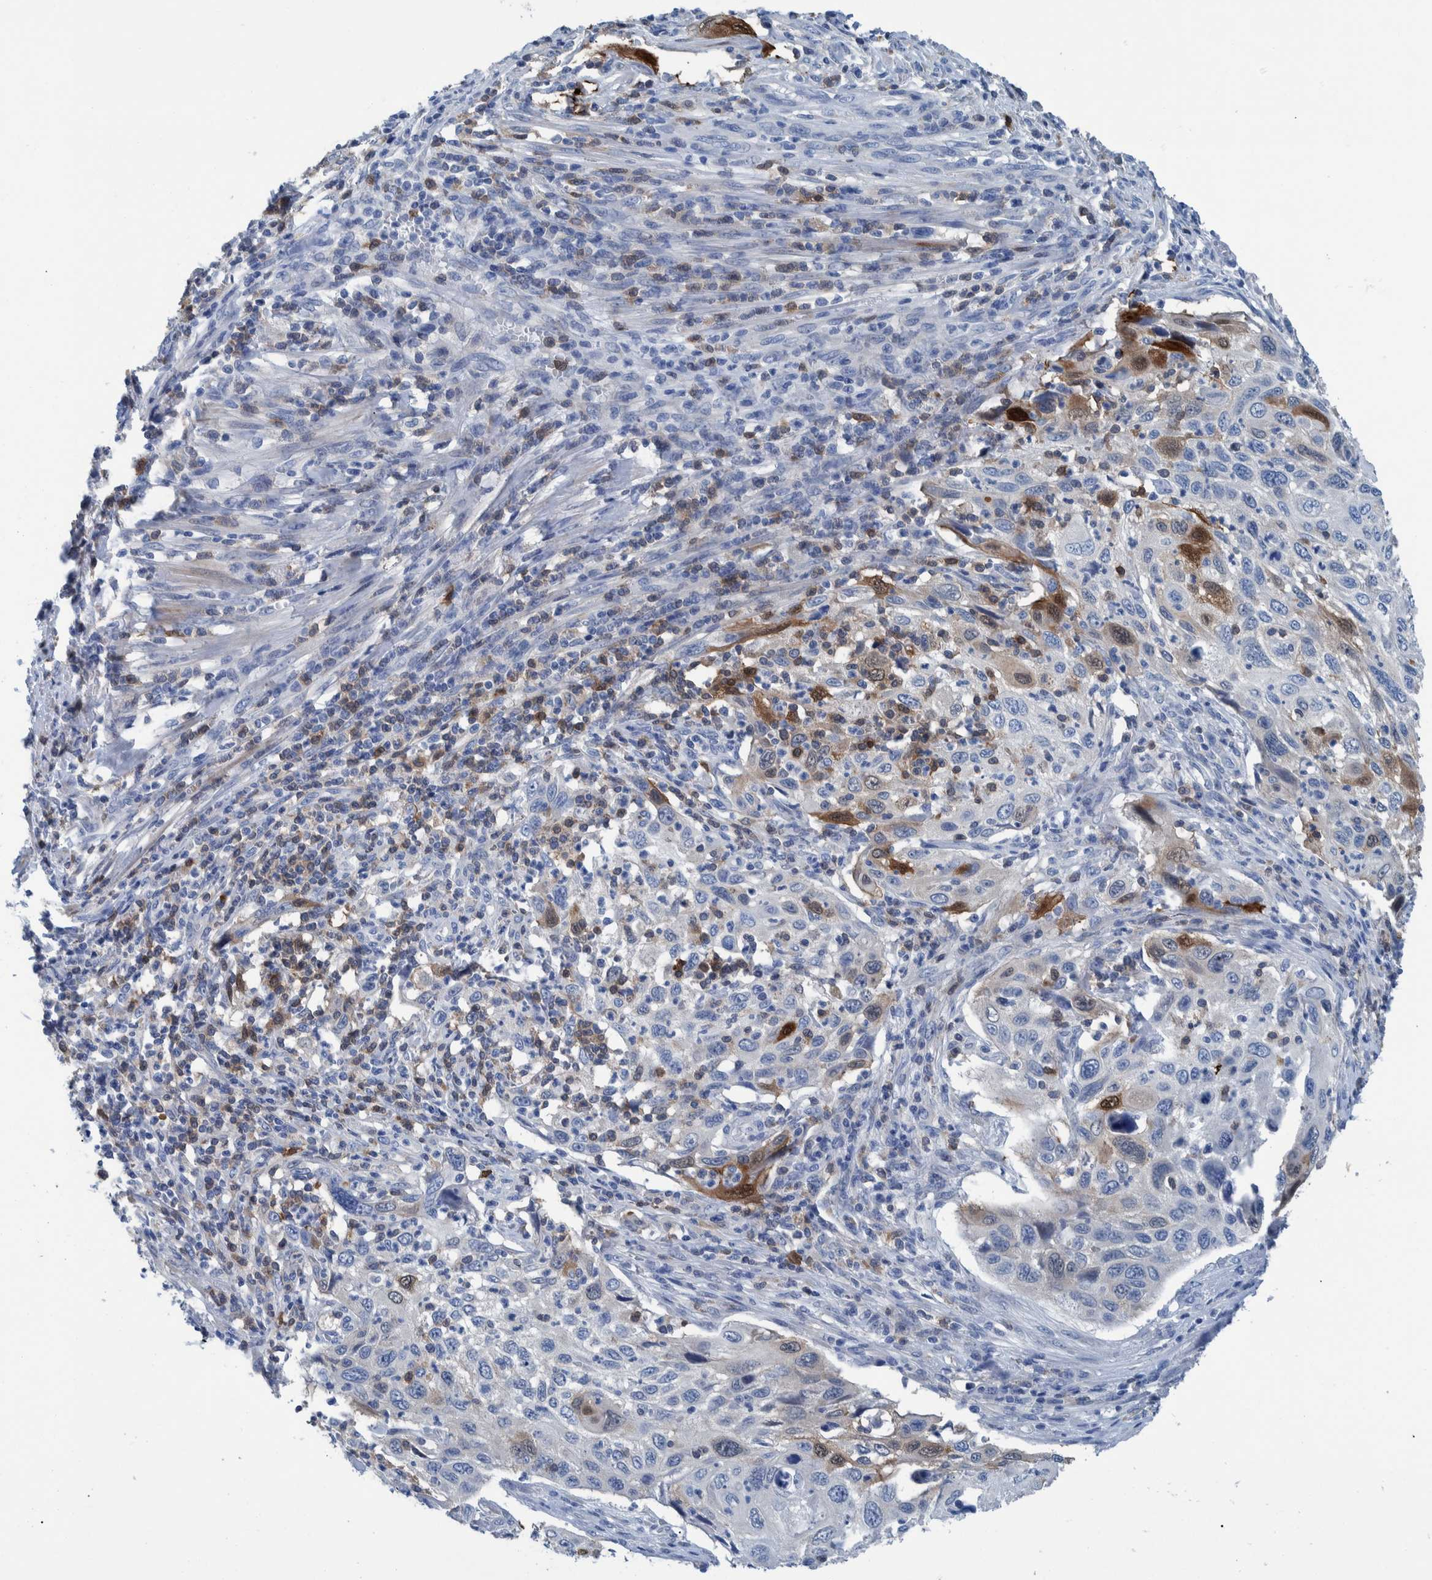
{"staining": {"intensity": "strong", "quantity": "<25%", "location": "cytoplasmic/membranous,nuclear"}, "tissue": "cervical cancer", "cell_type": "Tumor cells", "image_type": "cancer", "snomed": [{"axis": "morphology", "description": "Squamous cell carcinoma, NOS"}, {"axis": "topography", "description": "Cervix"}], "caption": "The photomicrograph shows immunohistochemical staining of cervical cancer (squamous cell carcinoma). There is strong cytoplasmic/membranous and nuclear staining is appreciated in approximately <25% of tumor cells.", "gene": "IDO1", "patient": {"sex": "female", "age": 70}}